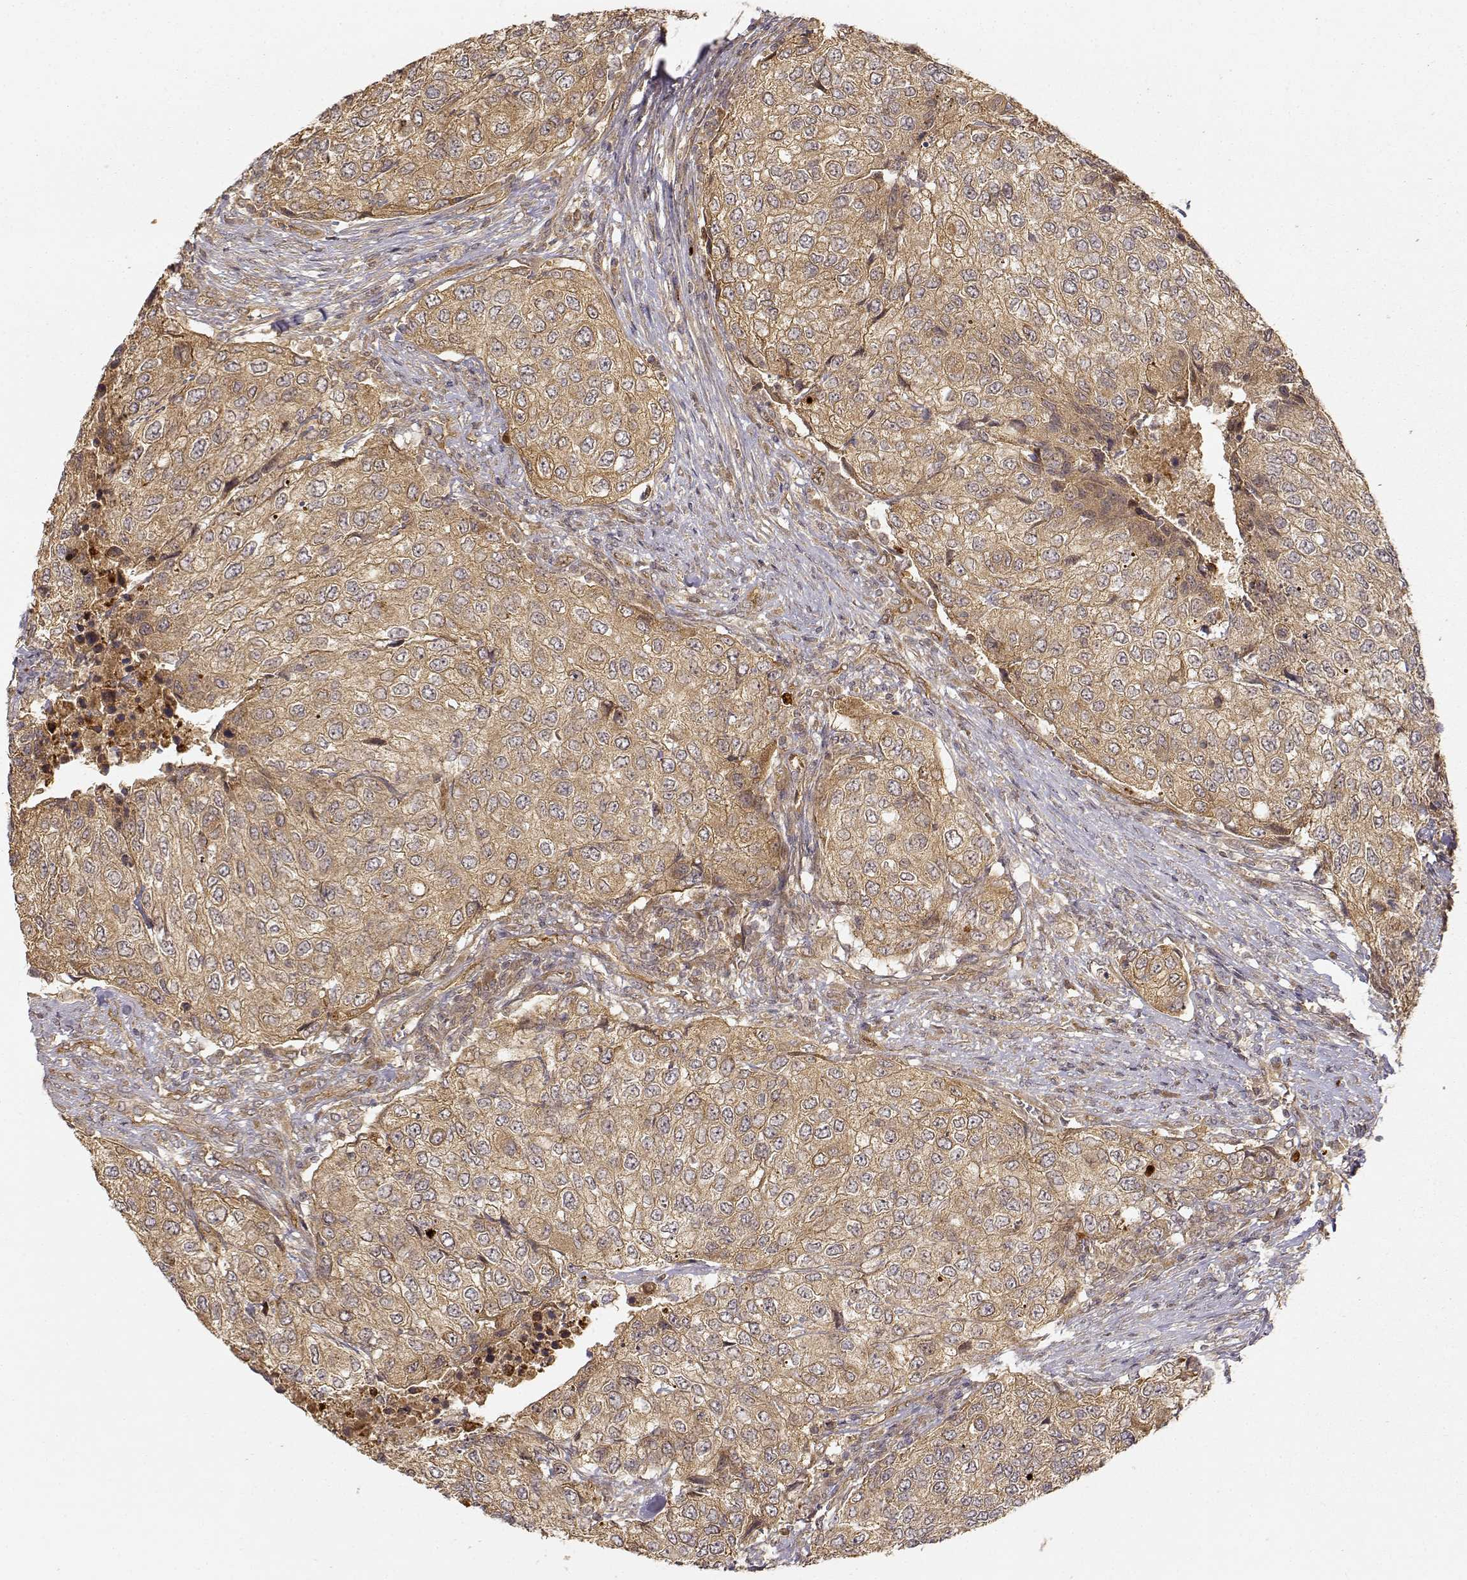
{"staining": {"intensity": "moderate", "quantity": ">75%", "location": "cytoplasmic/membranous"}, "tissue": "urothelial cancer", "cell_type": "Tumor cells", "image_type": "cancer", "snomed": [{"axis": "morphology", "description": "Urothelial carcinoma, High grade"}, {"axis": "topography", "description": "Urinary bladder"}], "caption": "The immunohistochemical stain highlights moderate cytoplasmic/membranous positivity in tumor cells of high-grade urothelial carcinoma tissue. The protein of interest is stained brown, and the nuclei are stained in blue (DAB IHC with brightfield microscopy, high magnification).", "gene": "CDK5RAP2", "patient": {"sex": "female", "age": 78}}